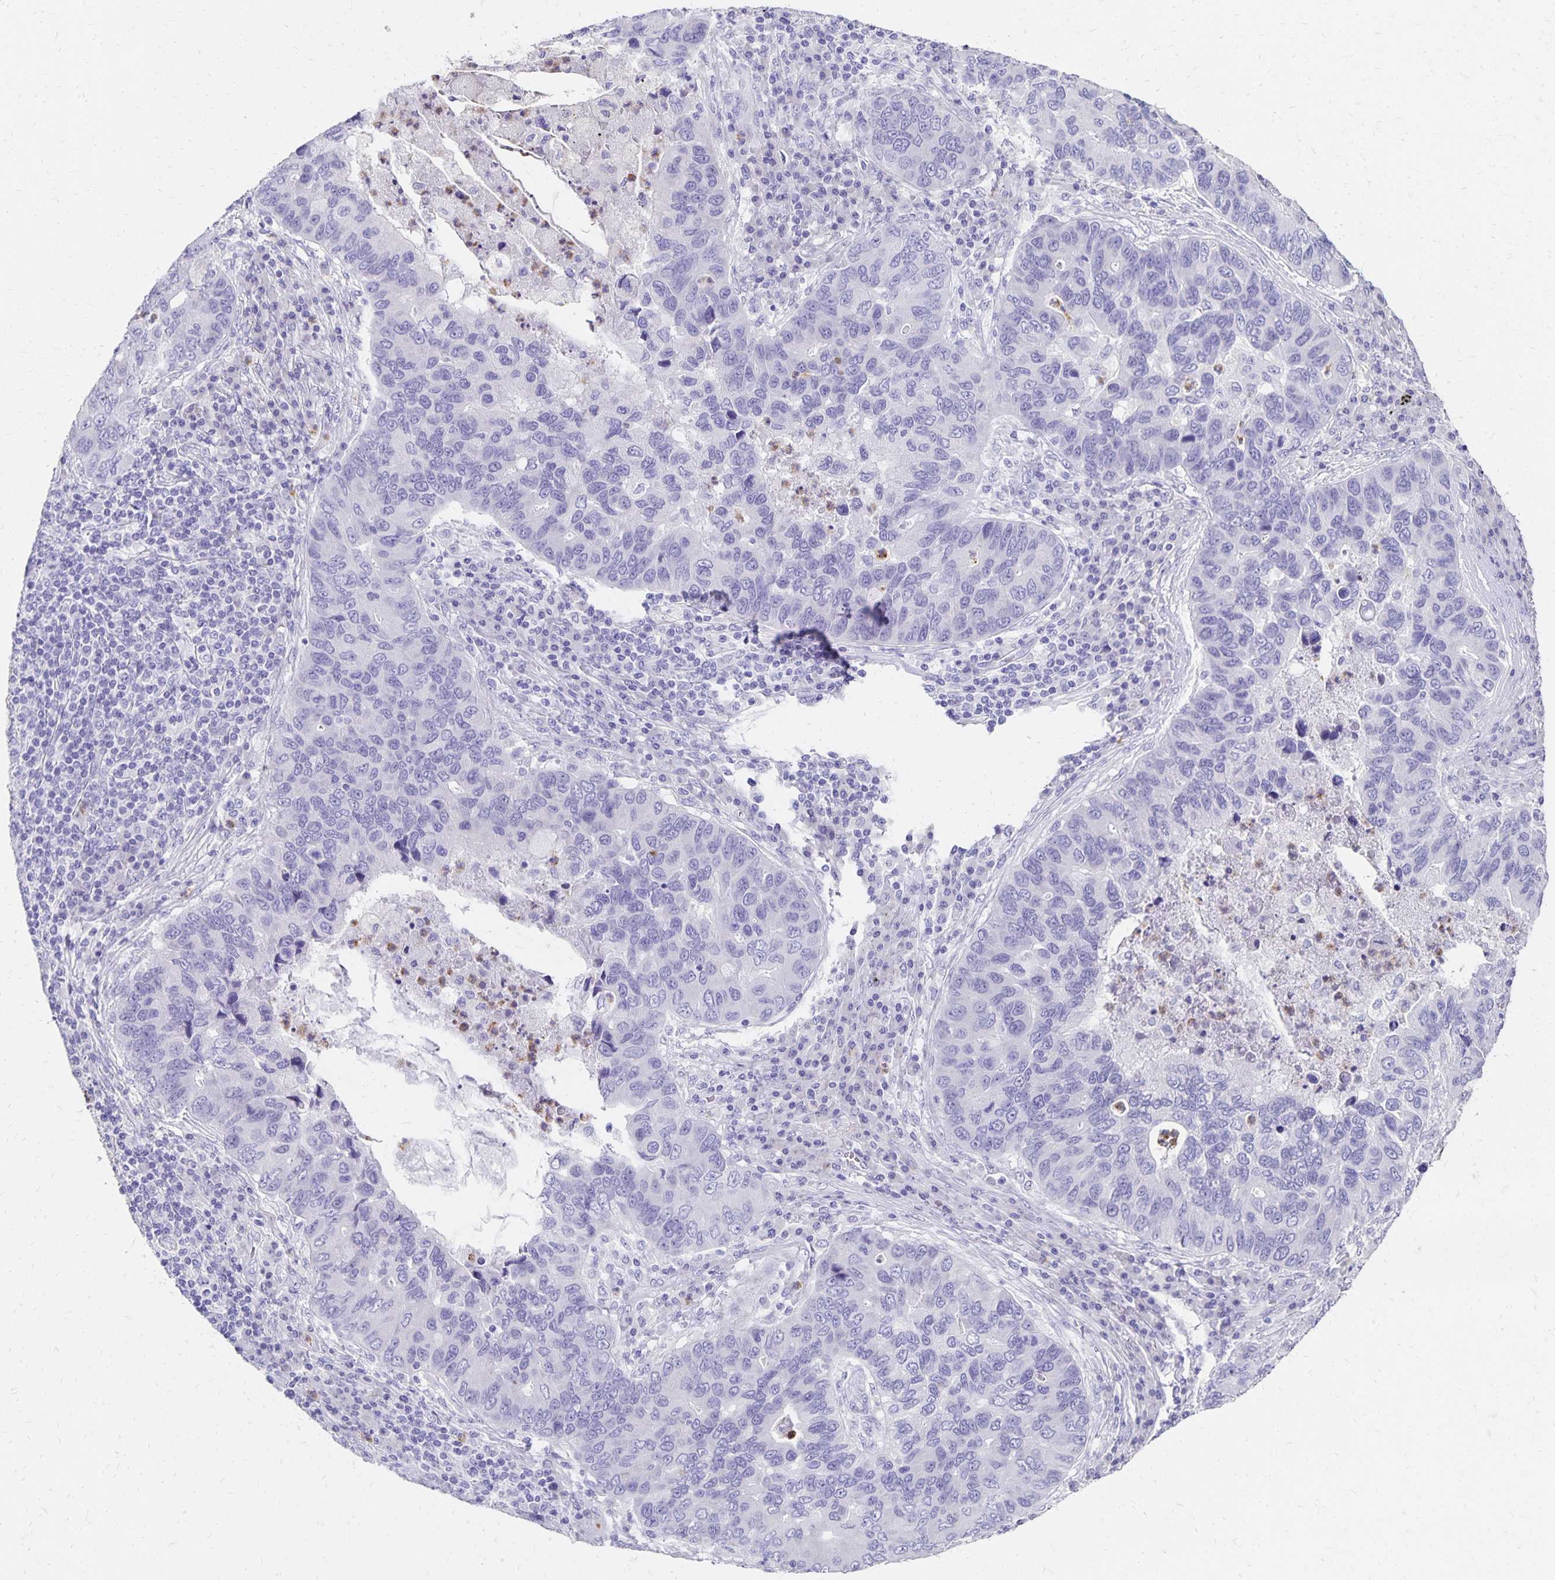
{"staining": {"intensity": "negative", "quantity": "none", "location": "none"}, "tissue": "lung cancer", "cell_type": "Tumor cells", "image_type": "cancer", "snomed": [{"axis": "morphology", "description": "Adenocarcinoma, NOS"}, {"axis": "morphology", "description": "Adenocarcinoma, metastatic, NOS"}, {"axis": "topography", "description": "Lymph node"}, {"axis": "topography", "description": "Lung"}], "caption": "A histopathology image of lung cancer (adenocarcinoma) stained for a protein exhibits no brown staining in tumor cells.", "gene": "DYNLT4", "patient": {"sex": "female", "age": 54}}